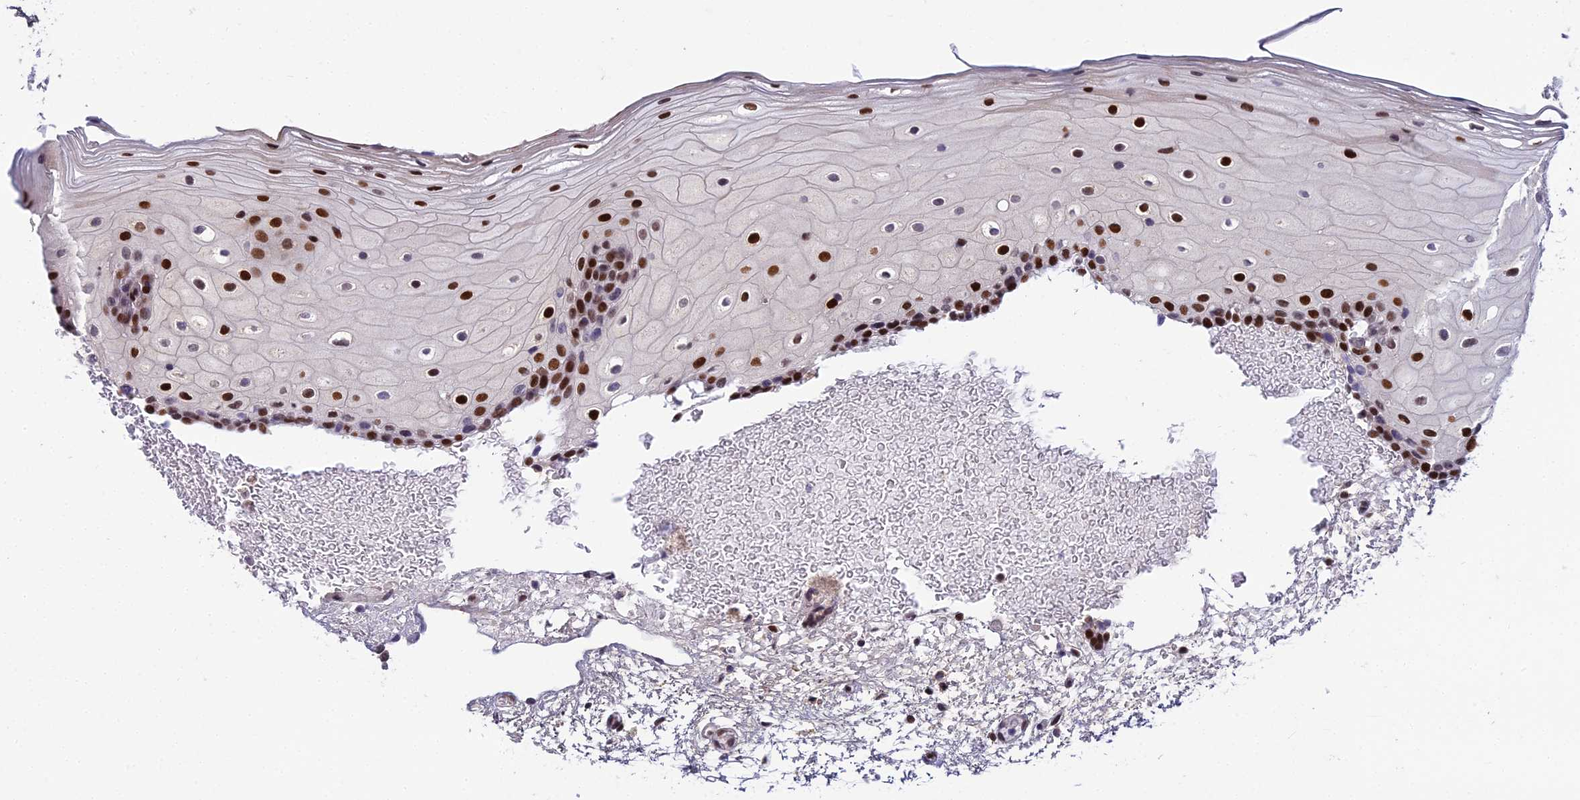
{"staining": {"intensity": "strong", "quantity": "25%-75%", "location": "nuclear"}, "tissue": "oral mucosa", "cell_type": "Squamous epithelial cells", "image_type": "normal", "snomed": [{"axis": "morphology", "description": "Normal tissue, NOS"}, {"axis": "topography", "description": "Oral tissue"}], "caption": "A high-resolution image shows immunohistochemistry (IHC) staining of unremarkable oral mucosa, which reveals strong nuclear staining in about 25%-75% of squamous epithelial cells.", "gene": "ZNF707", "patient": {"sex": "female", "age": 70}}